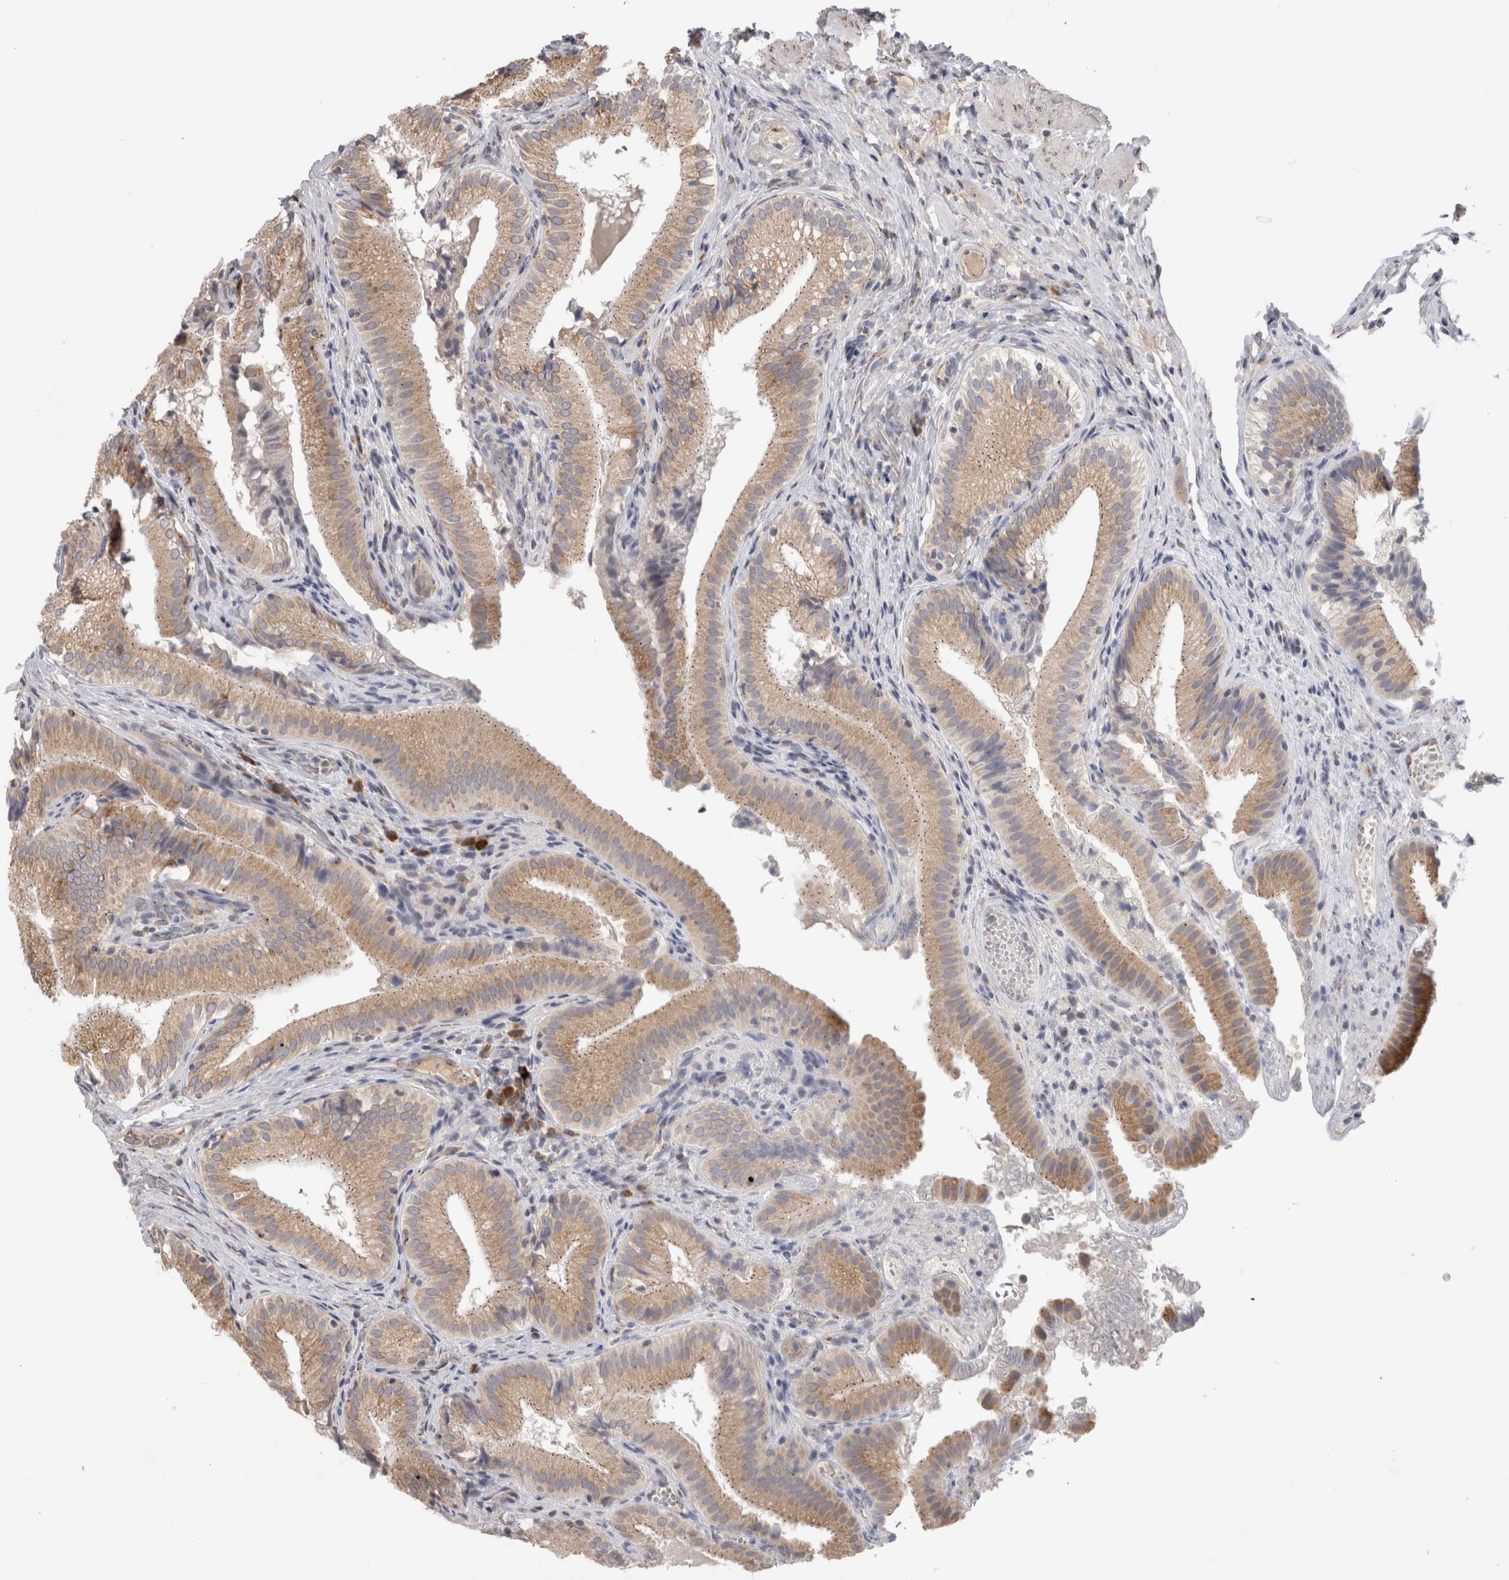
{"staining": {"intensity": "moderate", "quantity": "<25%", "location": "cytoplasmic/membranous"}, "tissue": "gallbladder", "cell_type": "Glandular cells", "image_type": "normal", "snomed": [{"axis": "morphology", "description": "Normal tissue, NOS"}, {"axis": "topography", "description": "Gallbladder"}], "caption": "Immunohistochemistry of benign gallbladder demonstrates low levels of moderate cytoplasmic/membranous staining in approximately <25% of glandular cells. The staining was performed using DAB, with brown indicating positive protein expression. Nuclei are stained blue with hematoxylin.", "gene": "ZNF341", "patient": {"sex": "female", "age": 30}}